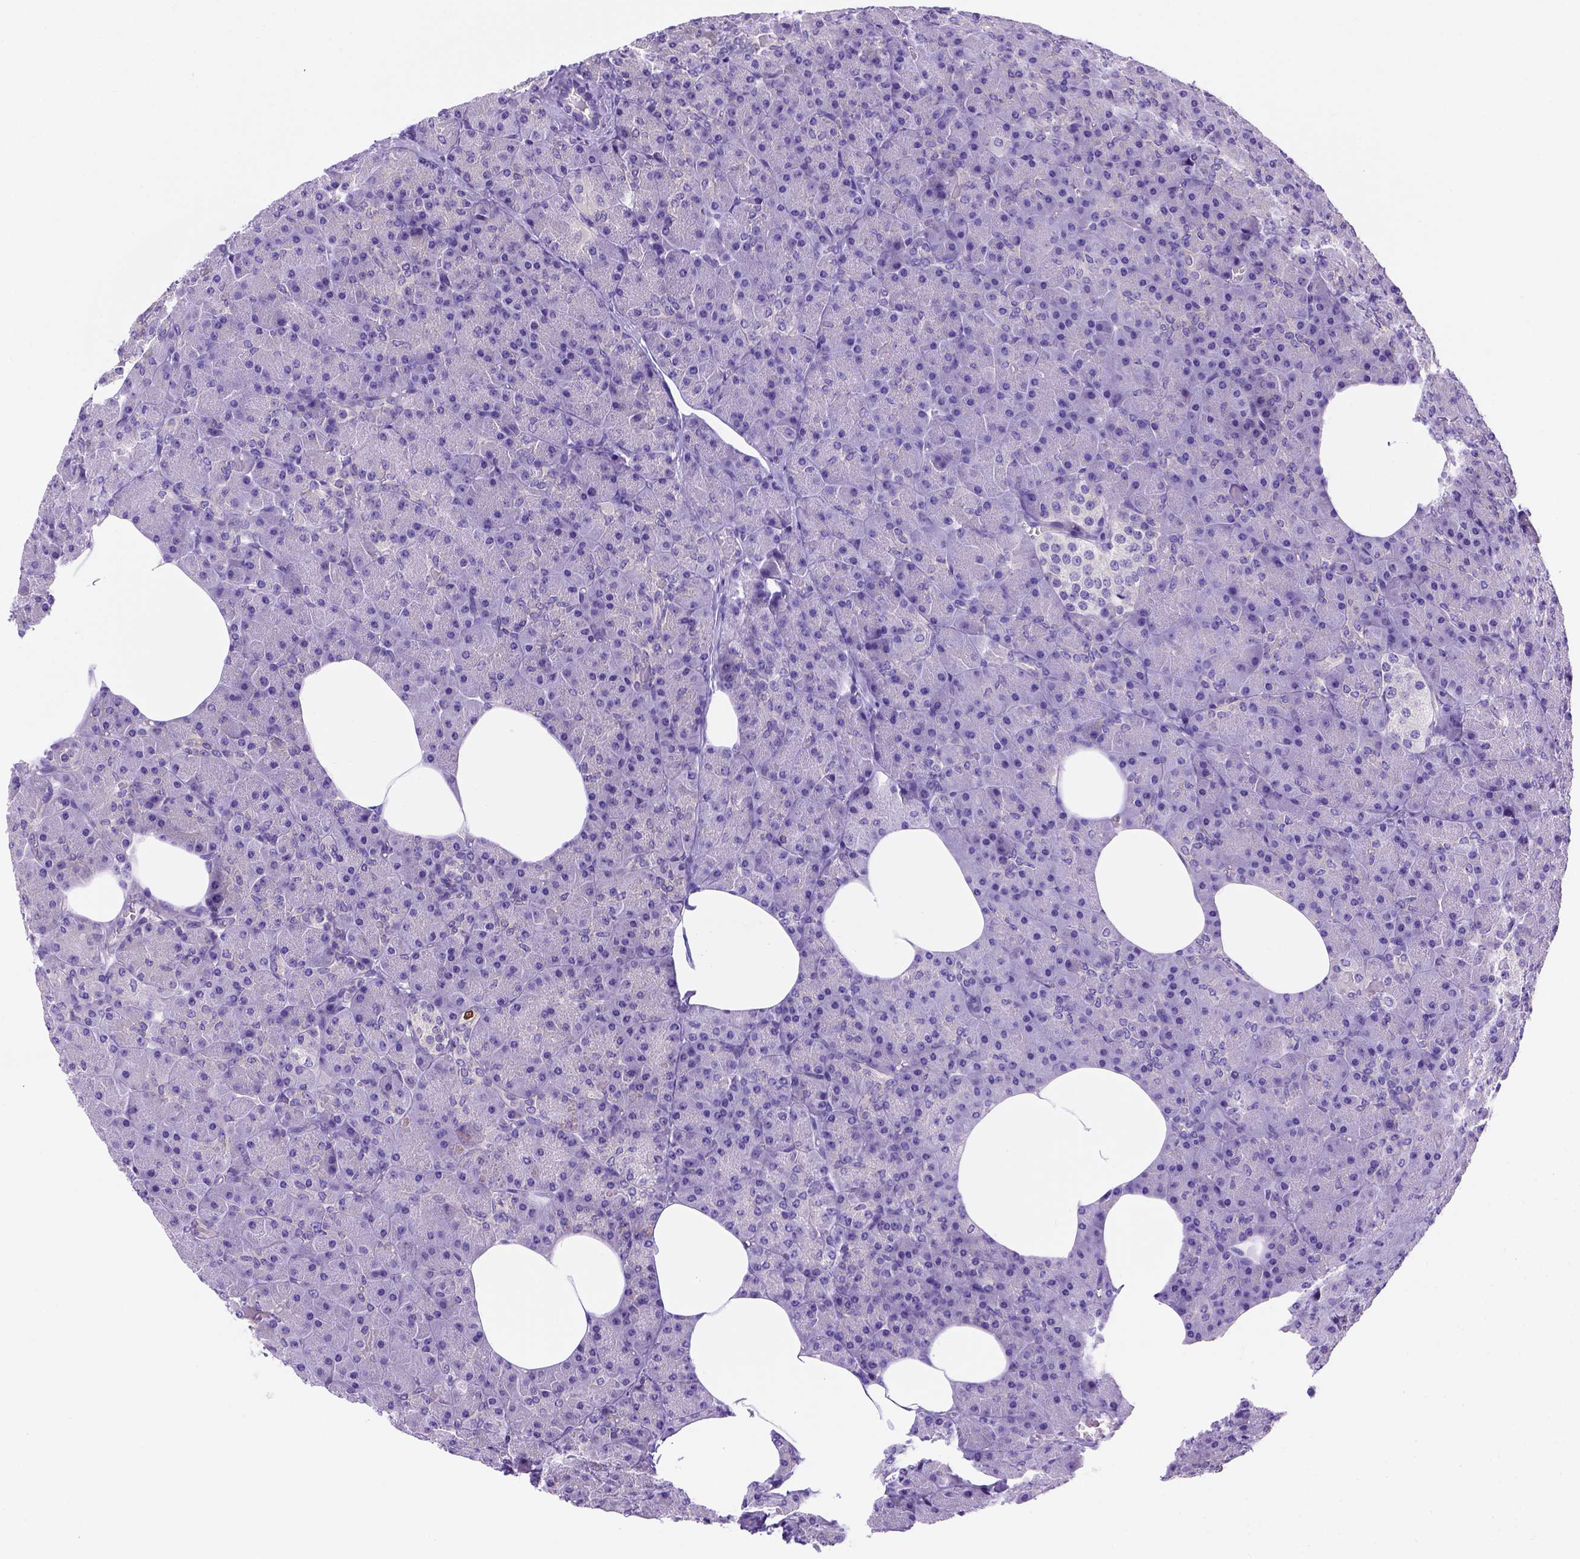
{"staining": {"intensity": "weak", "quantity": "25%-75%", "location": "cytoplasmic/membranous"}, "tissue": "pancreas", "cell_type": "Exocrine glandular cells", "image_type": "normal", "snomed": [{"axis": "morphology", "description": "Normal tissue, NOS"}, {"axis": "topography", "description": "Pancreas"}], "caption": "Approximately 25%-75% of exocrine glandular cells in normal pancreas demonstrate weak cytoplasmic/membranous protein staining as visualized by brown immunohistochemical staining.", "gene": "FOXI1", "patient": {"sex": "female", "age": 45}}